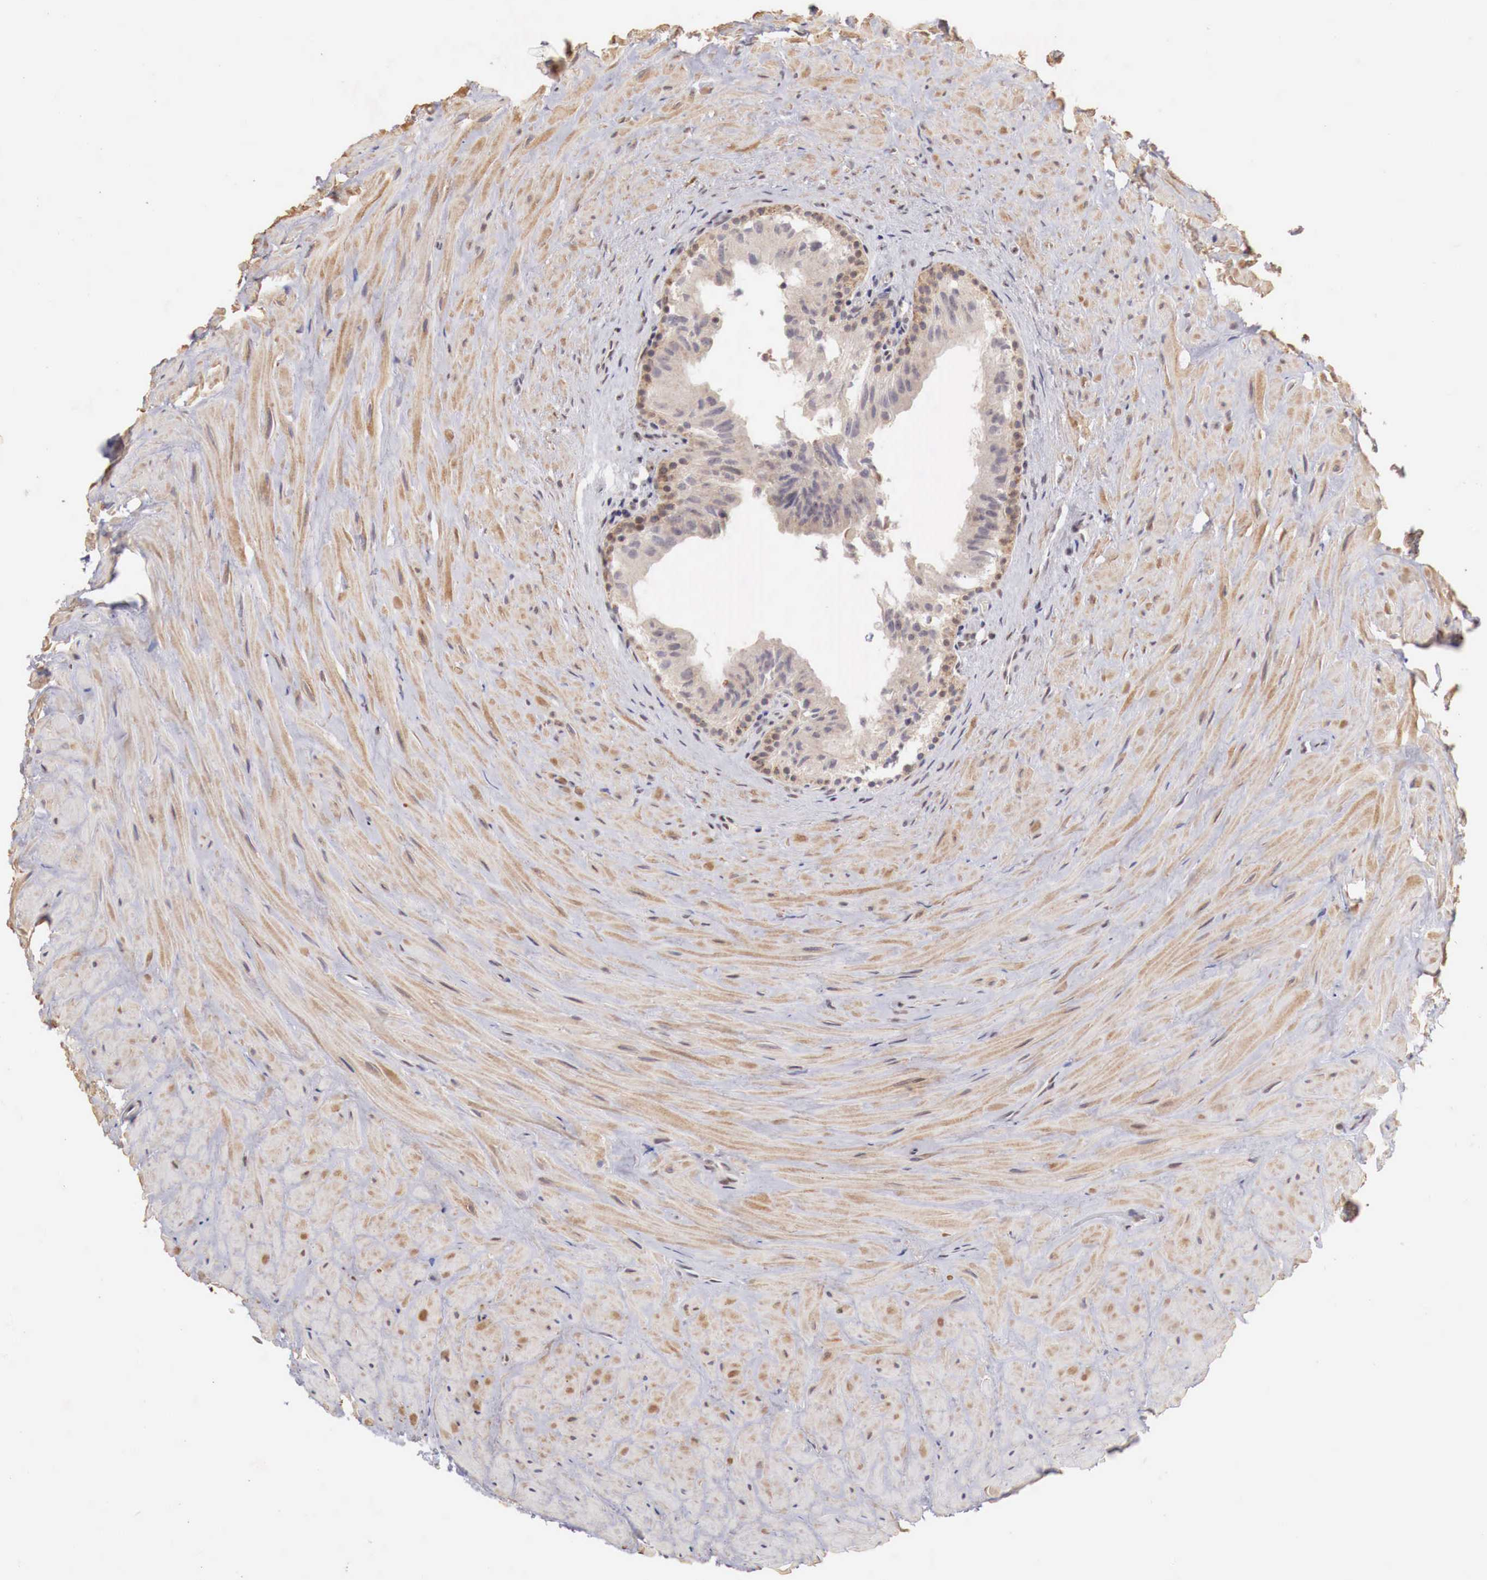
{"staining": {"intensity": "moderate", "quantity": "25%-75%", "location": "cytoplasmic/membranous"}, "tissue": "epididymis", "cell_type": "Glandular cells", "image_type": "normal", "snomed": [{"axis": "morphology", "description": "Normal tissue, NOS"}, {"axis": "topography", "description": "Epididymis"}], "caption": "Epididymis stained for a protein demonstrates moderate cytoplasmic/membranous positivity in glandular cells. The staining was performed using DAB (3,3'-diaminobenzidine), with brown indicating positive protein expression. Nuclei are stained blue with hematoxylin.", "gene": "TBC1D9", "patient": {"sex": "male", "age": 35}}